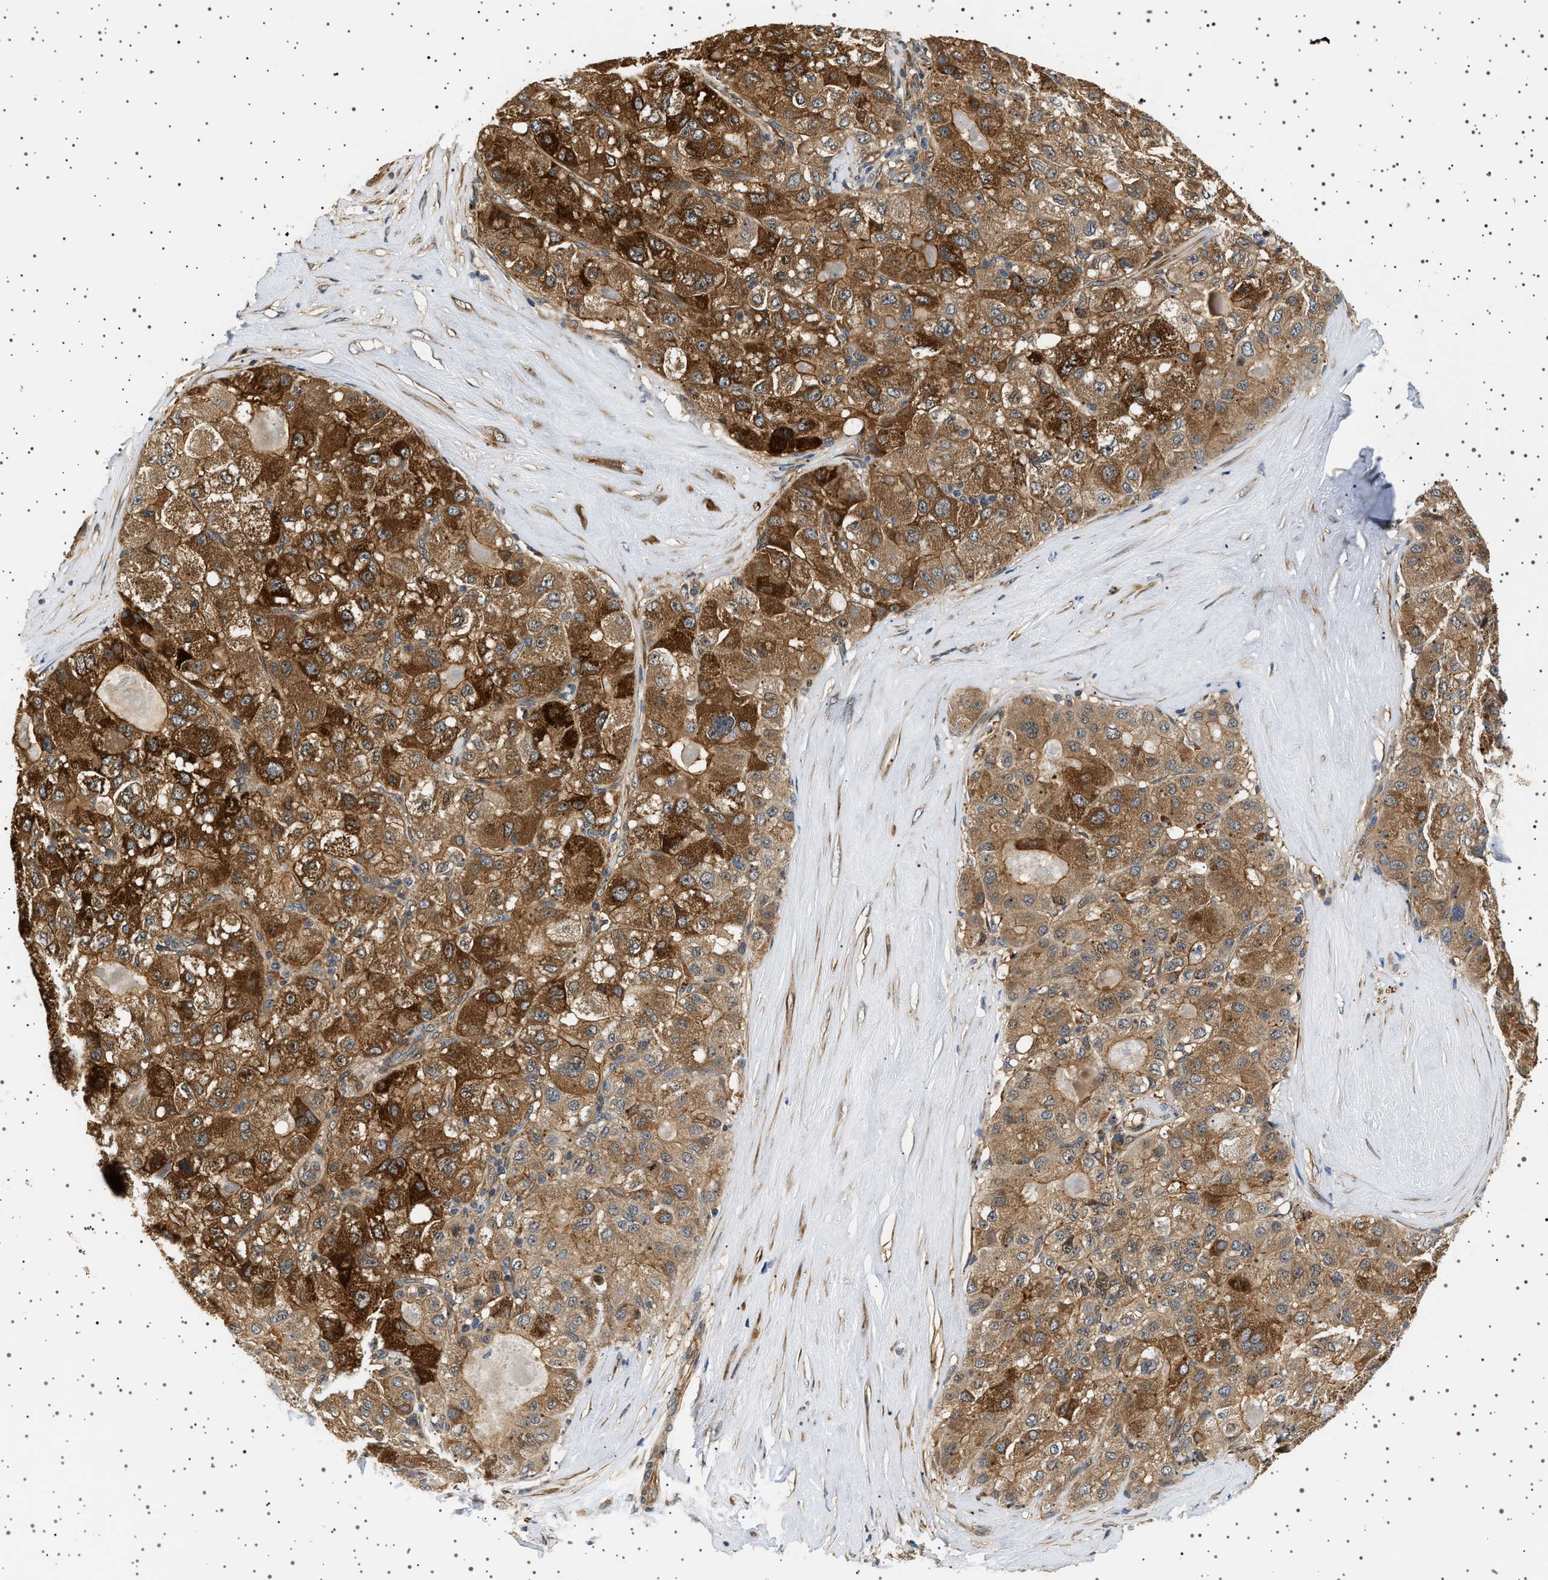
{"staining": {"intensity": "strong", "quantity": ">75%", "location": "cytoplasmic/membranous"}, "tissue": "liver cancer", "cell_type": "Tumor cells", "image_type": "cancer", "snomed": [{"axis": "morphology", "description": "Carcinoma, Hepatocellular, NOS"}, {"axis": "topography", "description": "Liver"}], "caption": "Immunohistochemistry (IHC) (DAB (3,3'-diaminobenzidine)) staining of human hepatocellular carcinoma (liver) shows strong cytoplasmic/membranous protein expression in approximately >75% of tumor cells. Nuclei are stained in blue.", "gene": "BAG3", "patient": {"sex": "male", "age": 80}}